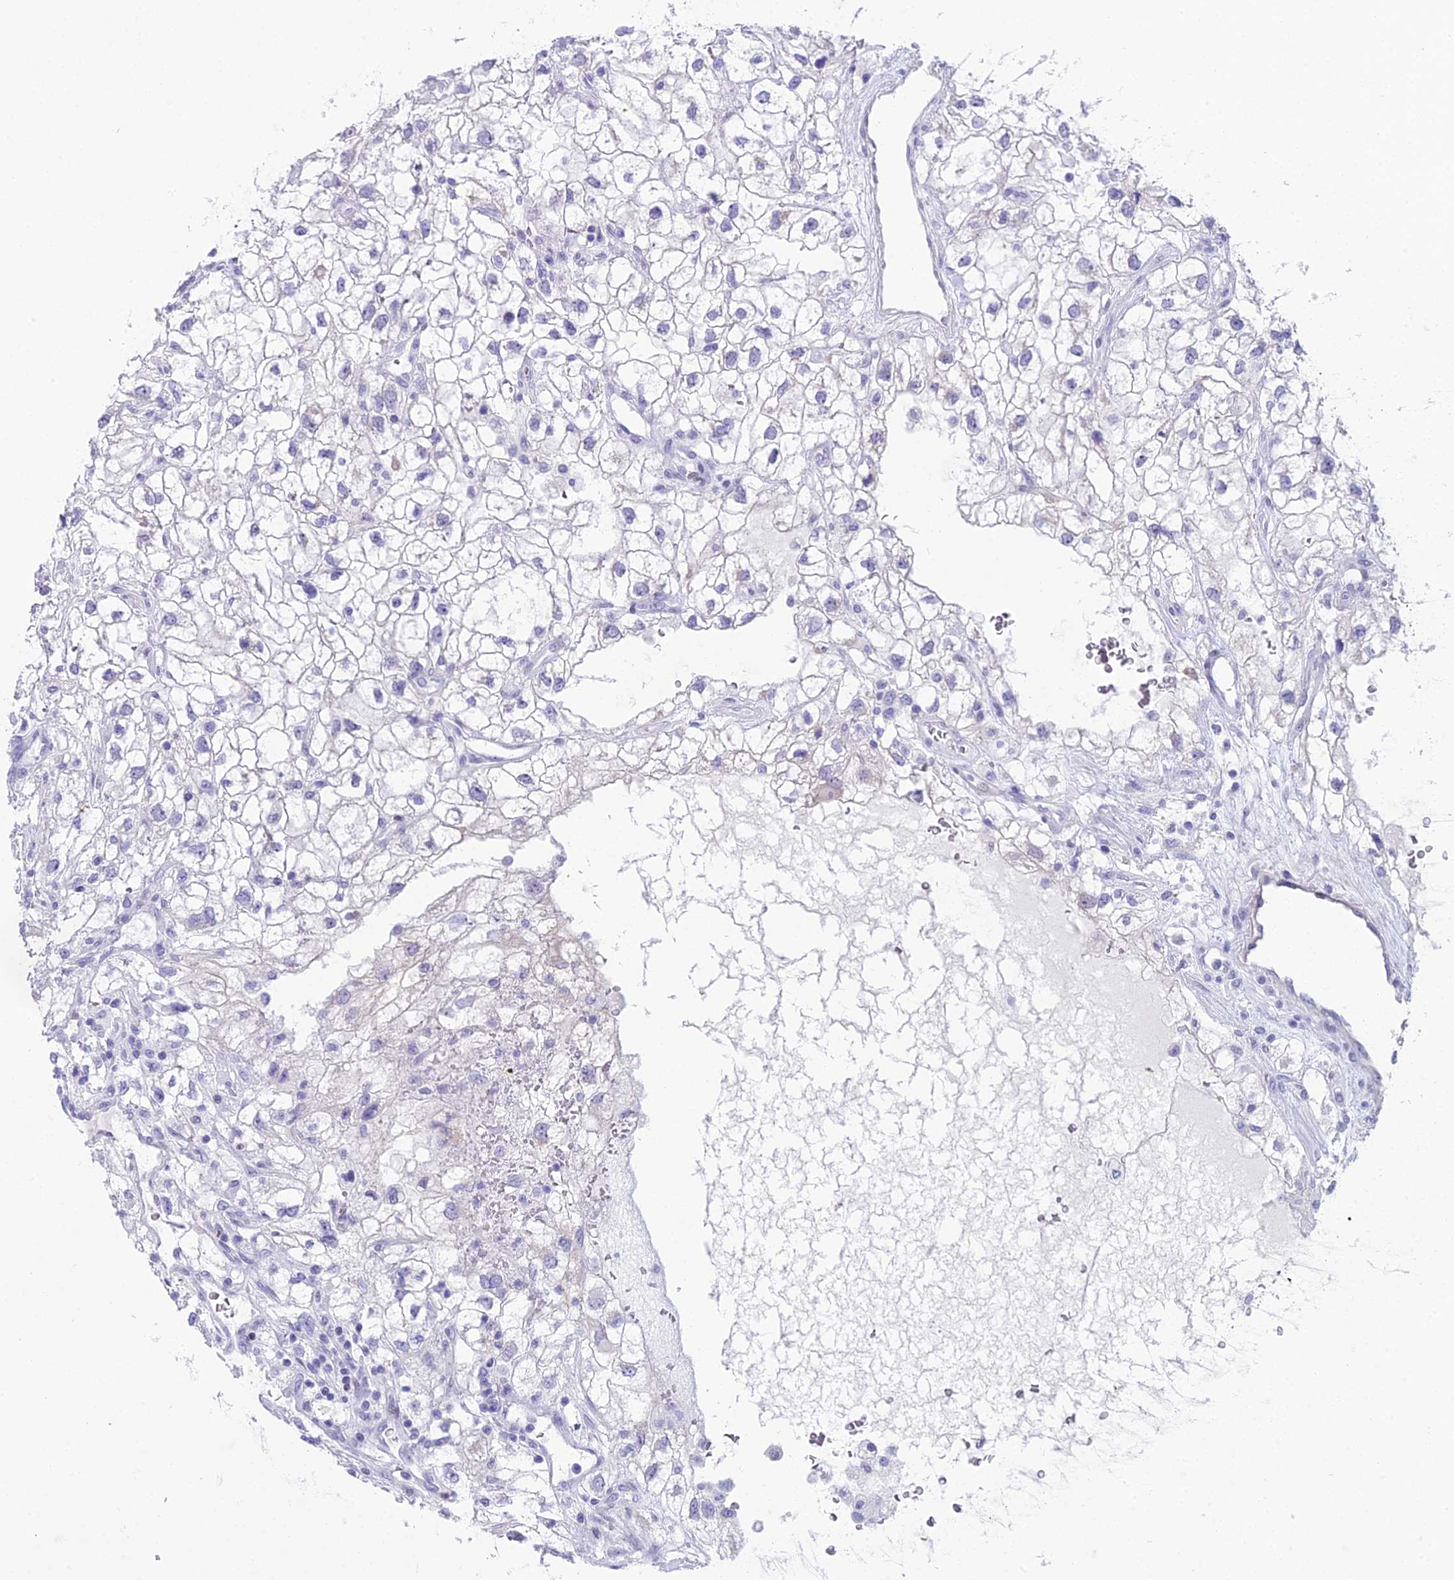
{"staining": {"intensity": "negative", "quantity": "none", "location": "none"}, "tissue": "renal cancer", "cell_type": "Tumor cells", "image_type": "cancer", "snomed": [{"axis": "morphology", "description": "Adenocarcinoma, NOS"}, {"axis": "topography", "description": "Kidney"}], "caption": "The immunohistochemistry (IHC) image has no significant expression in tumor cells of renal cancer (adenocarcinoma) tissue.", "gene": "CC2D2A", "patient": {"sex": "male", "age": 59}}